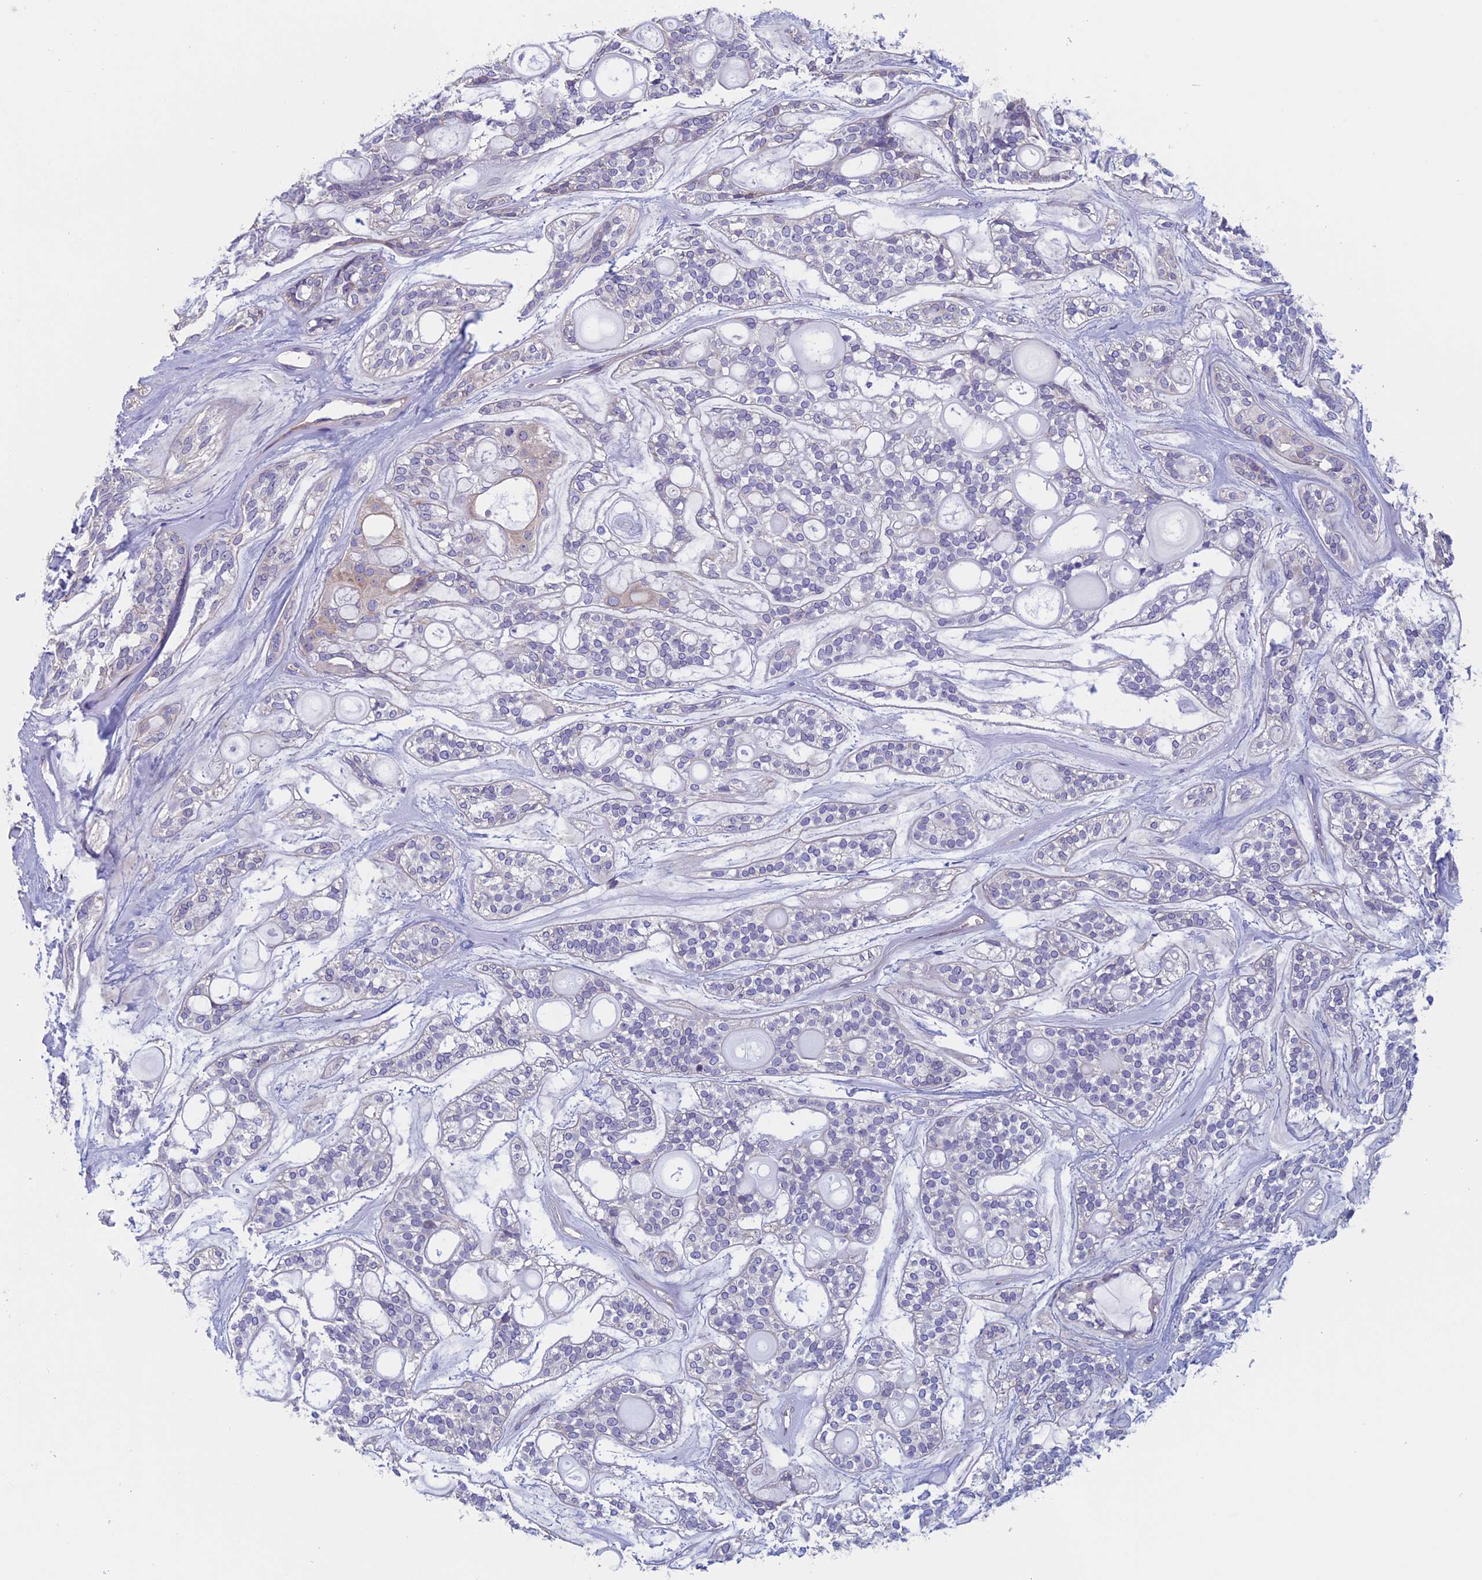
{"staining": {"intensity": "negative", "quantity": "none", "location": "none"}, "tissue": "head and neck cancer", "cell_type": "Tumor cells", "image_type": "cancer", "snomed": [{"axis": "morphology", "description": "Adenocarcinoma, NOS"}, {"axis": "topography", "description": "Head-Neck"}], "caption": "IHC histopathology image of neoplastic tissue: adenocarcinoma (head and neck) stained with DAB demonstrates no significant protein positivity in tumor cells.", "gene": "CNOT6L", "patient": {"sex": "male", "age": 66}}